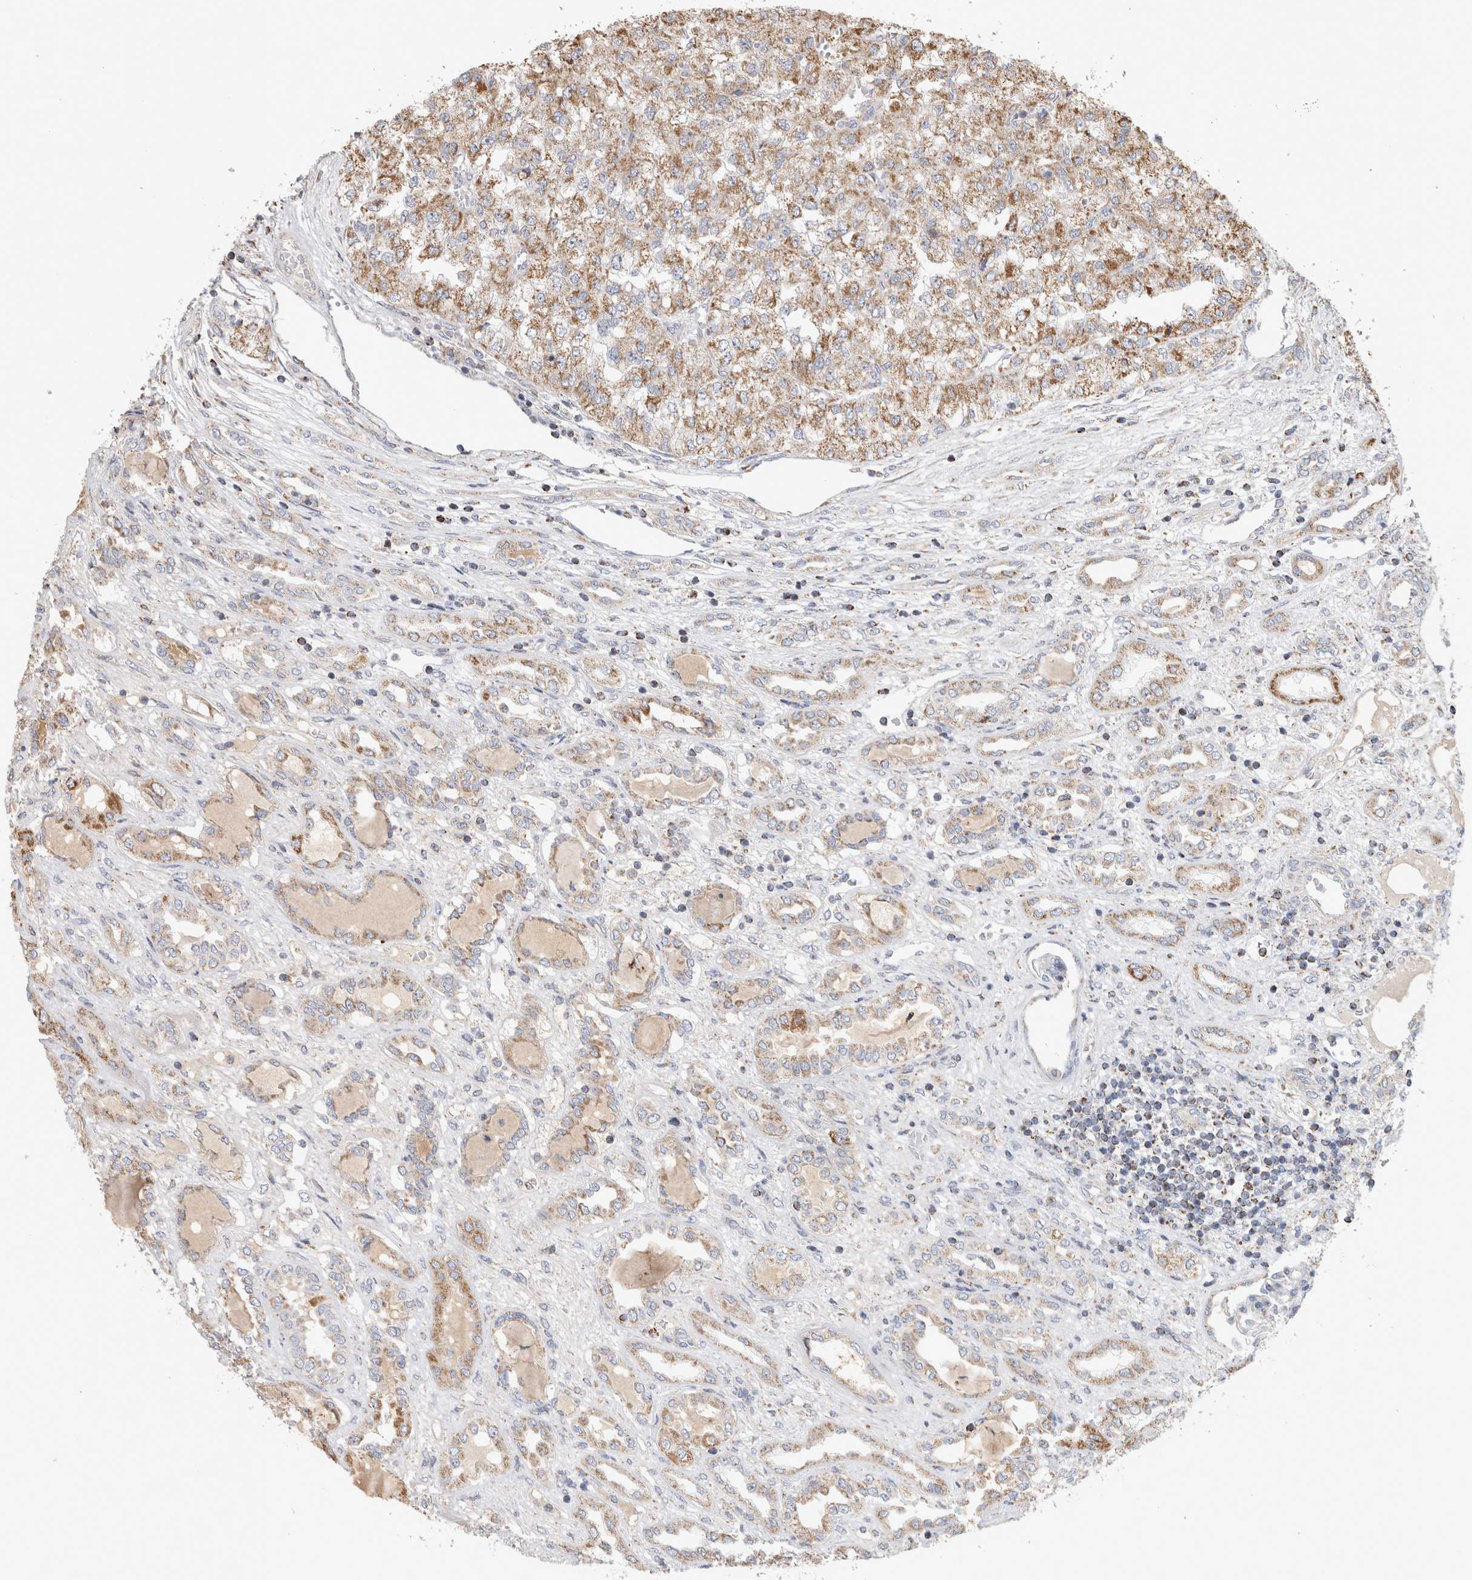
{"staining": {"intensity": "moderate", "quantity": ">75%", "location": "cytoplasmic/membranous"}, "tissue": "renal cancer", "cell_type": "Tumor cells", "image_type": "cancer", "snomed": [{"axis": "morphology", "description": "Adenocarcinoma, NOS"}, {"axis": "topography", "description": "Kidney"}], "caption": "Tumor cells demonstrate medium levels of moderate cytoplasmic/membranous staining in approximately >75% of cells in renal cancer (adenocarcinoma). The staining is performed using DAB brown chromogen to label protein expression. The nuclei are counter-stained blue using hematoxylin.", "gene": "ST8SIA1", "patient": {"sex": "female", "age": 54}}